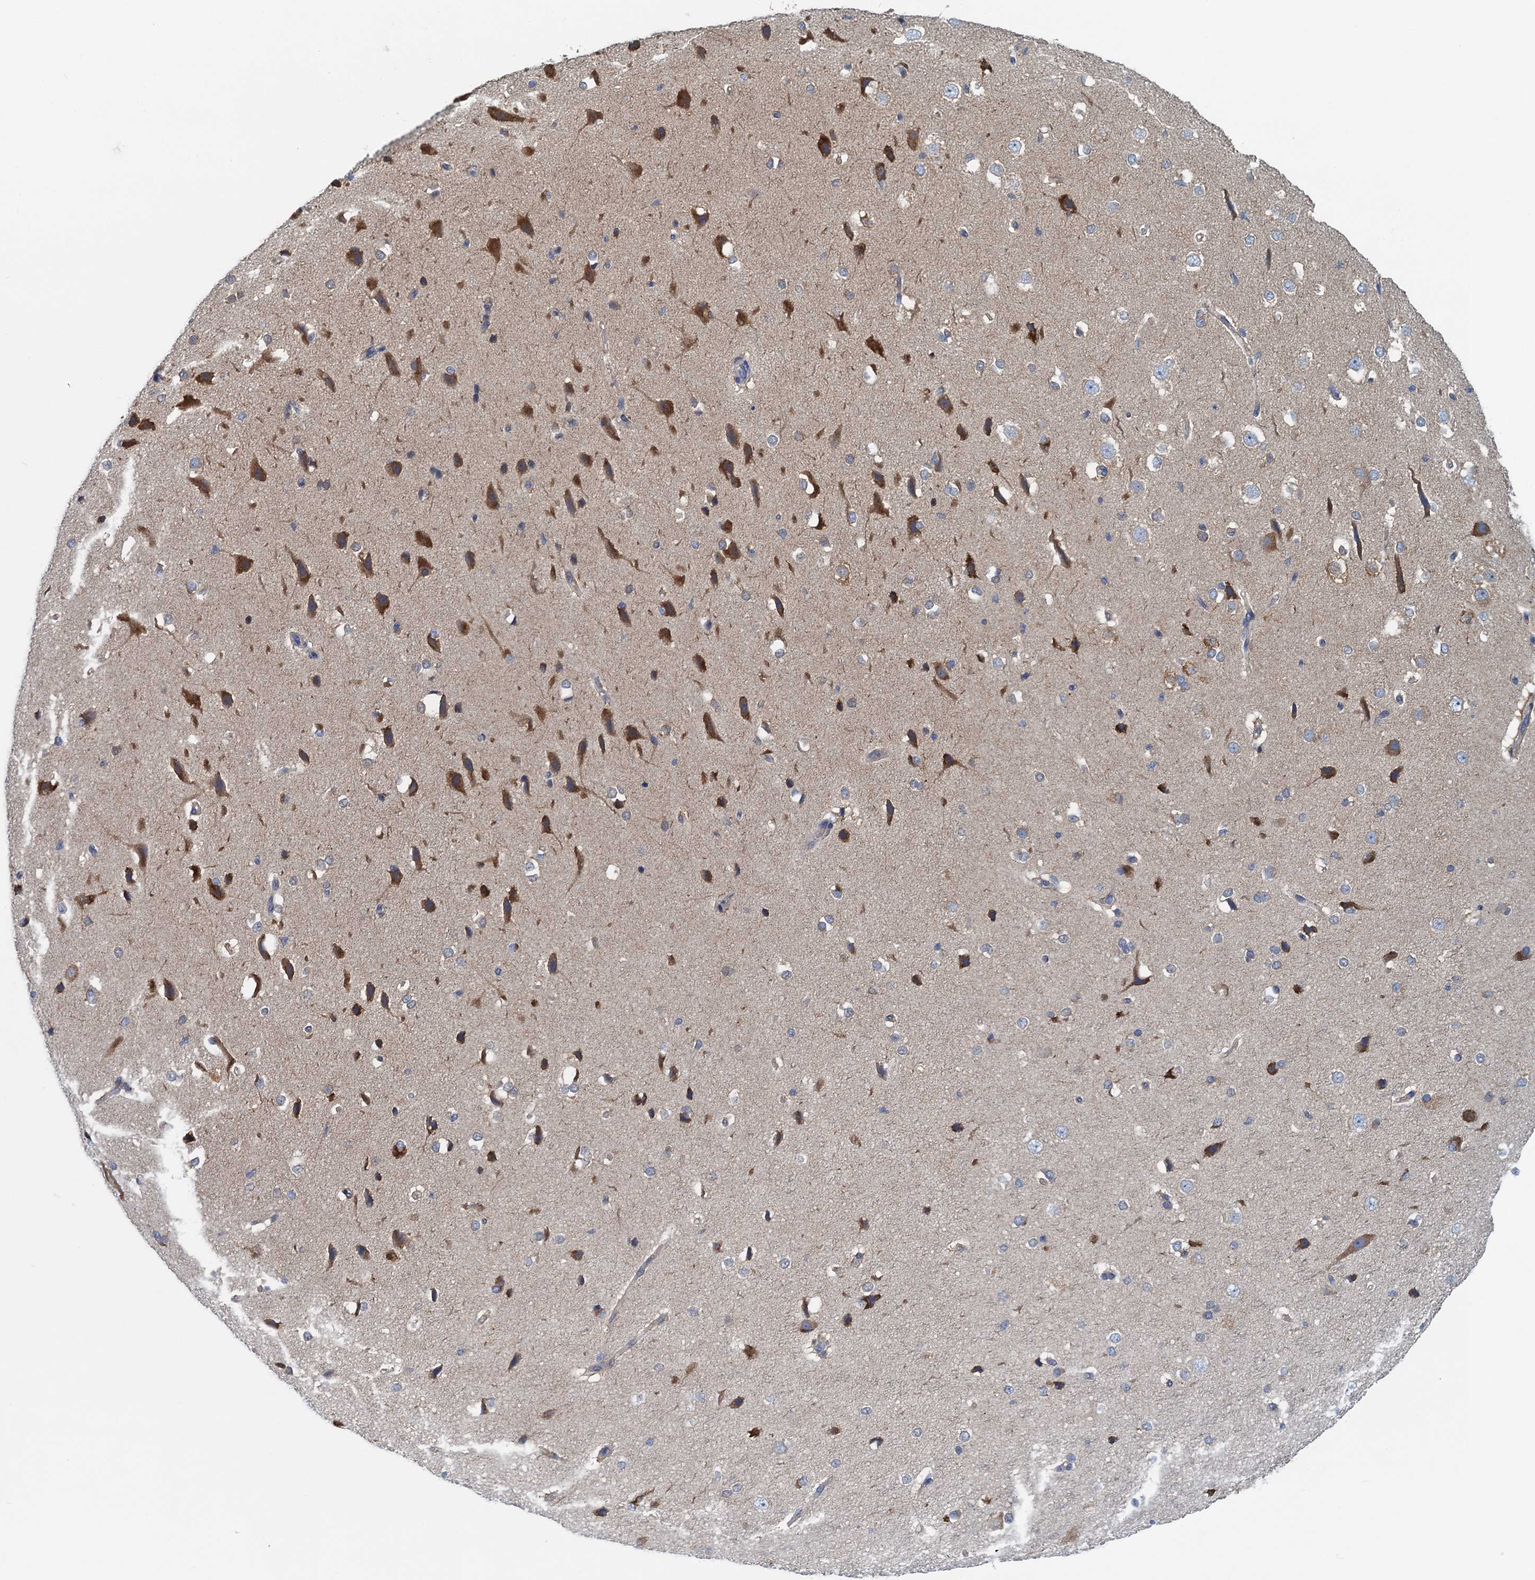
{"staining": {"intensity": "negative", "quantity": "none", "location": "none"}, "tissue": "cerebral cortex", "cell_type": "Endothelial cells", "image_type": "normal", "snomed": [{"axis": "morphology", "description": "Normal tissue, NOS"}, {"axis": "morphology", "description": "Developmental malformation"}, {"axis": "topography", "description": "Cerebral cortex"}], "caption": "An IHC image of normal cerebral cortex is shown. There is no staining in endothelial cells of cerebral cortex. (DAB IHC, high magnification).", "gene": "MYDGF", "patient": {"sex": "female", "age": 30}}